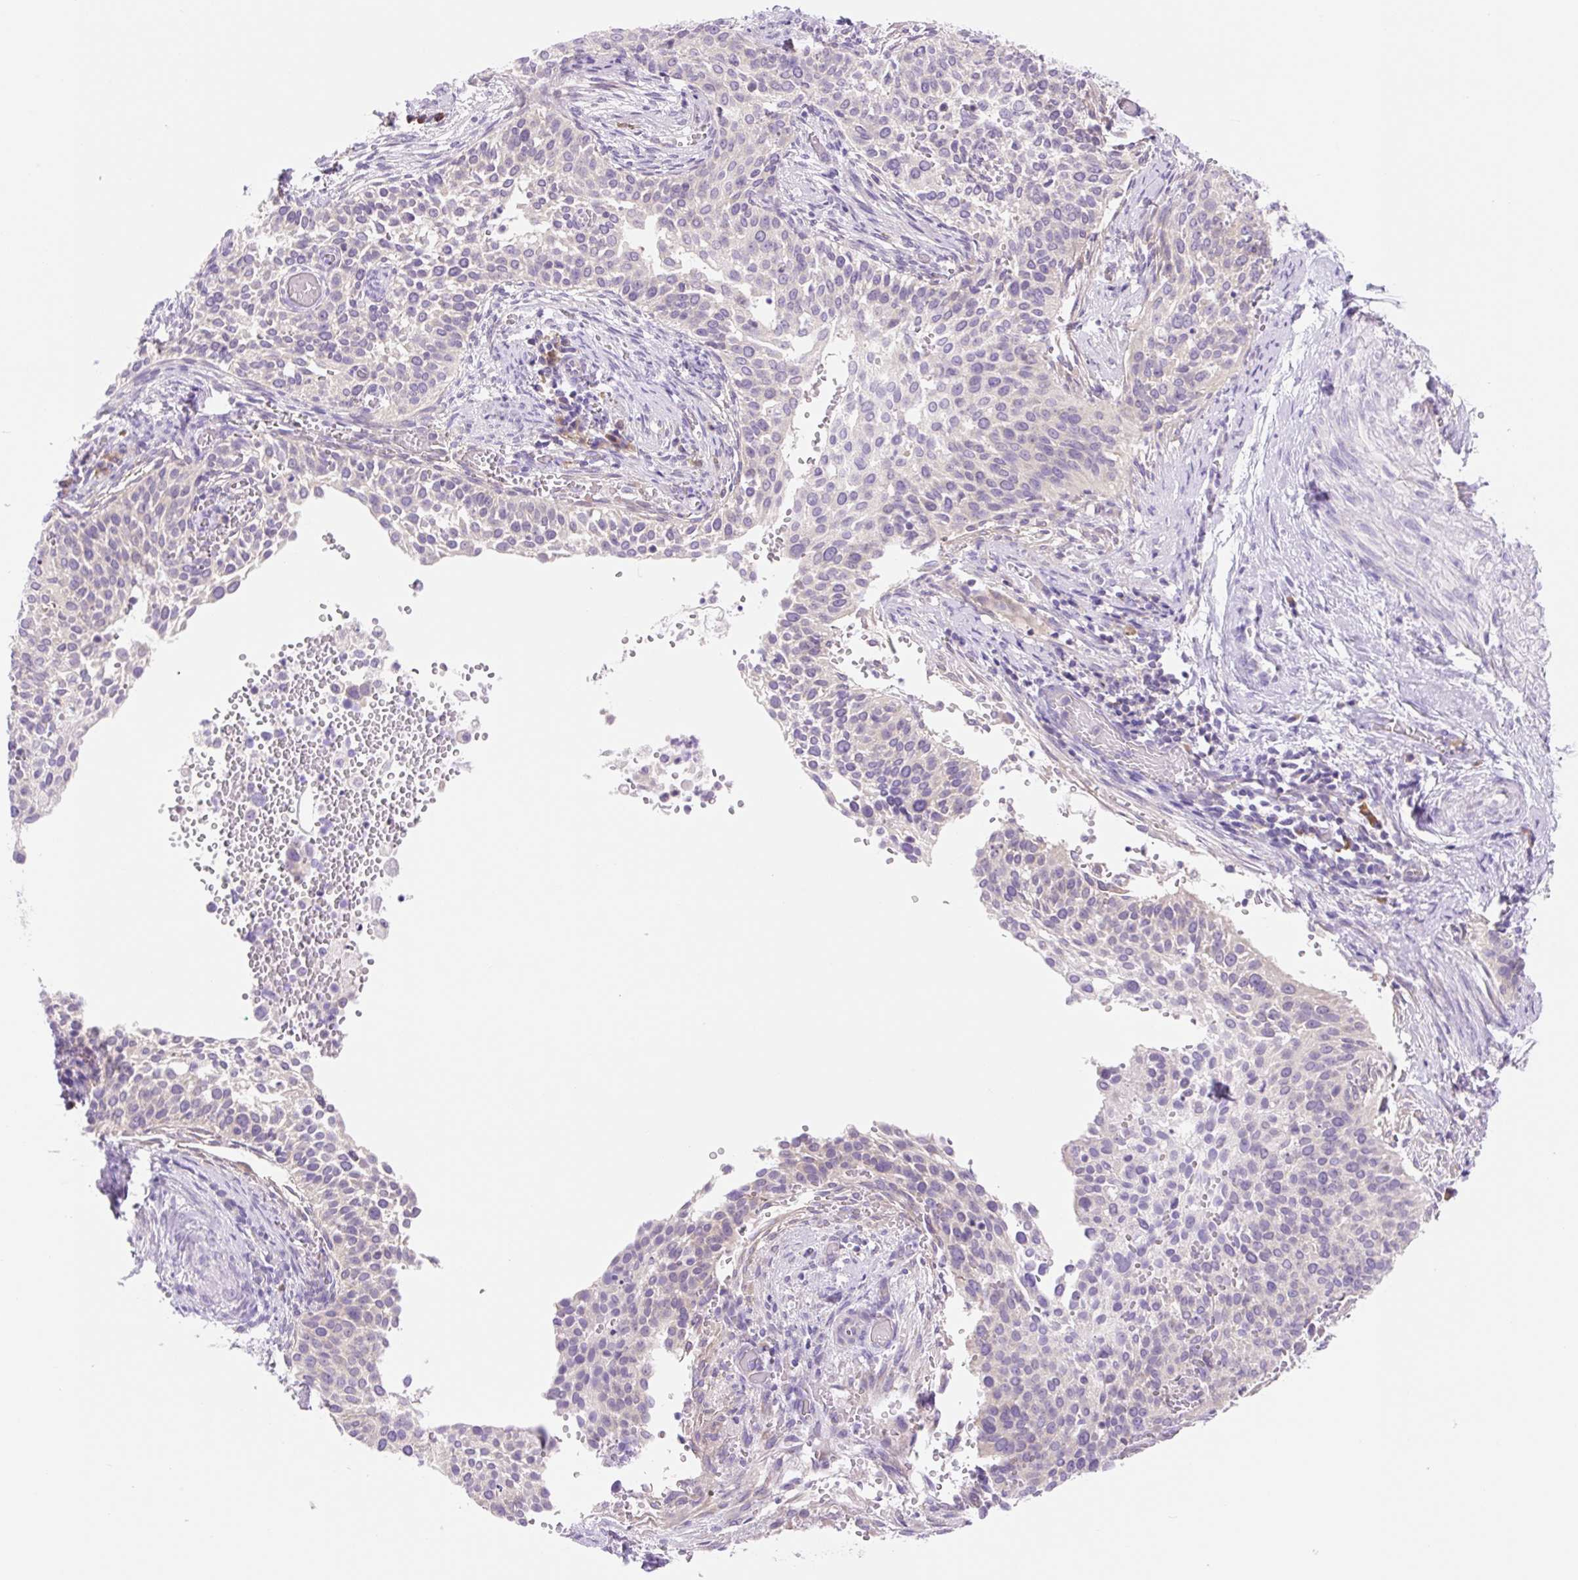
{"staining": {"intensity": "negative", "quantity": "none", "location": "none"}, "tissue": "cervical cancer", "cell_type": "Tumor cells", "image_type": "cancer", "snomed": [{"axis": "morphology", "description": "Squamous cell carcinoma, NOS"}, {"axis": "topography", "description": "Cervix"}], "caption": "IHC of human cervical squamous cell carcinoma demonstrates no positivity in tumor cells. The staining is performed using DAB brown chromogen with nuclei counter-stained in using hematoxylin.", "gene": "CELF6", "patient": {"sex": "female", "age": 44}}